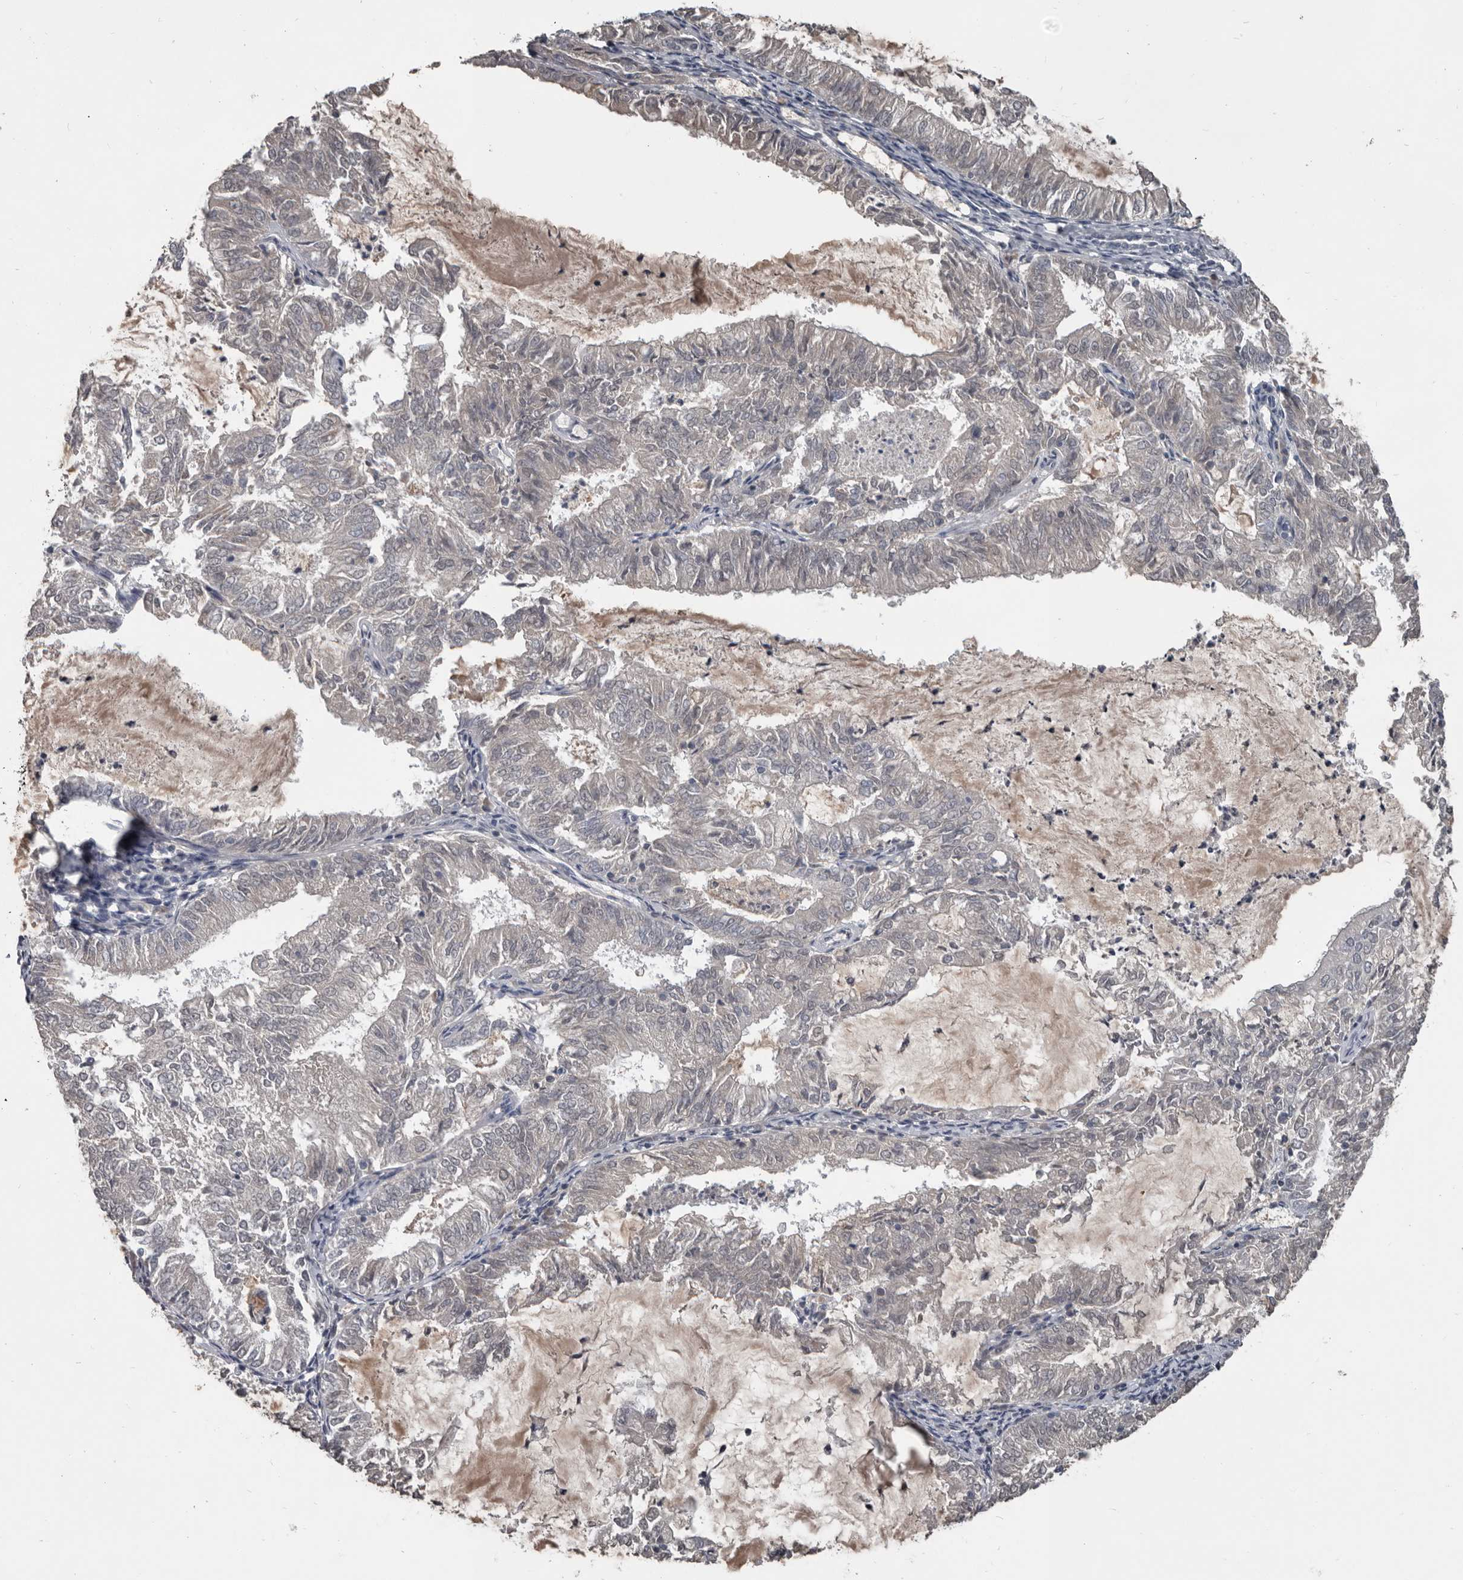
{"staining": {"intensity": "negative", "quantity": "none", "location": "none"}, "tissue": "endometrial cancer", "cell_type": "Tumor cells", "image_type": "cancer", "snomed": [{"axis": "morphology", "description": "Adenocarcinoma, NOS"}, {"axis": "topography", "description": "Endometrium"}], "caption": "High magnification brightfield microscopy of endometrial adenocarcinoma stained with DAB (3,3'-diaminobenzidine) (brown) and counterstained with hematoxylin (blue): tumor cells show no significant positivity.", "gene": "C1orf216", "patient": {"sex": "female", "age": 57}}